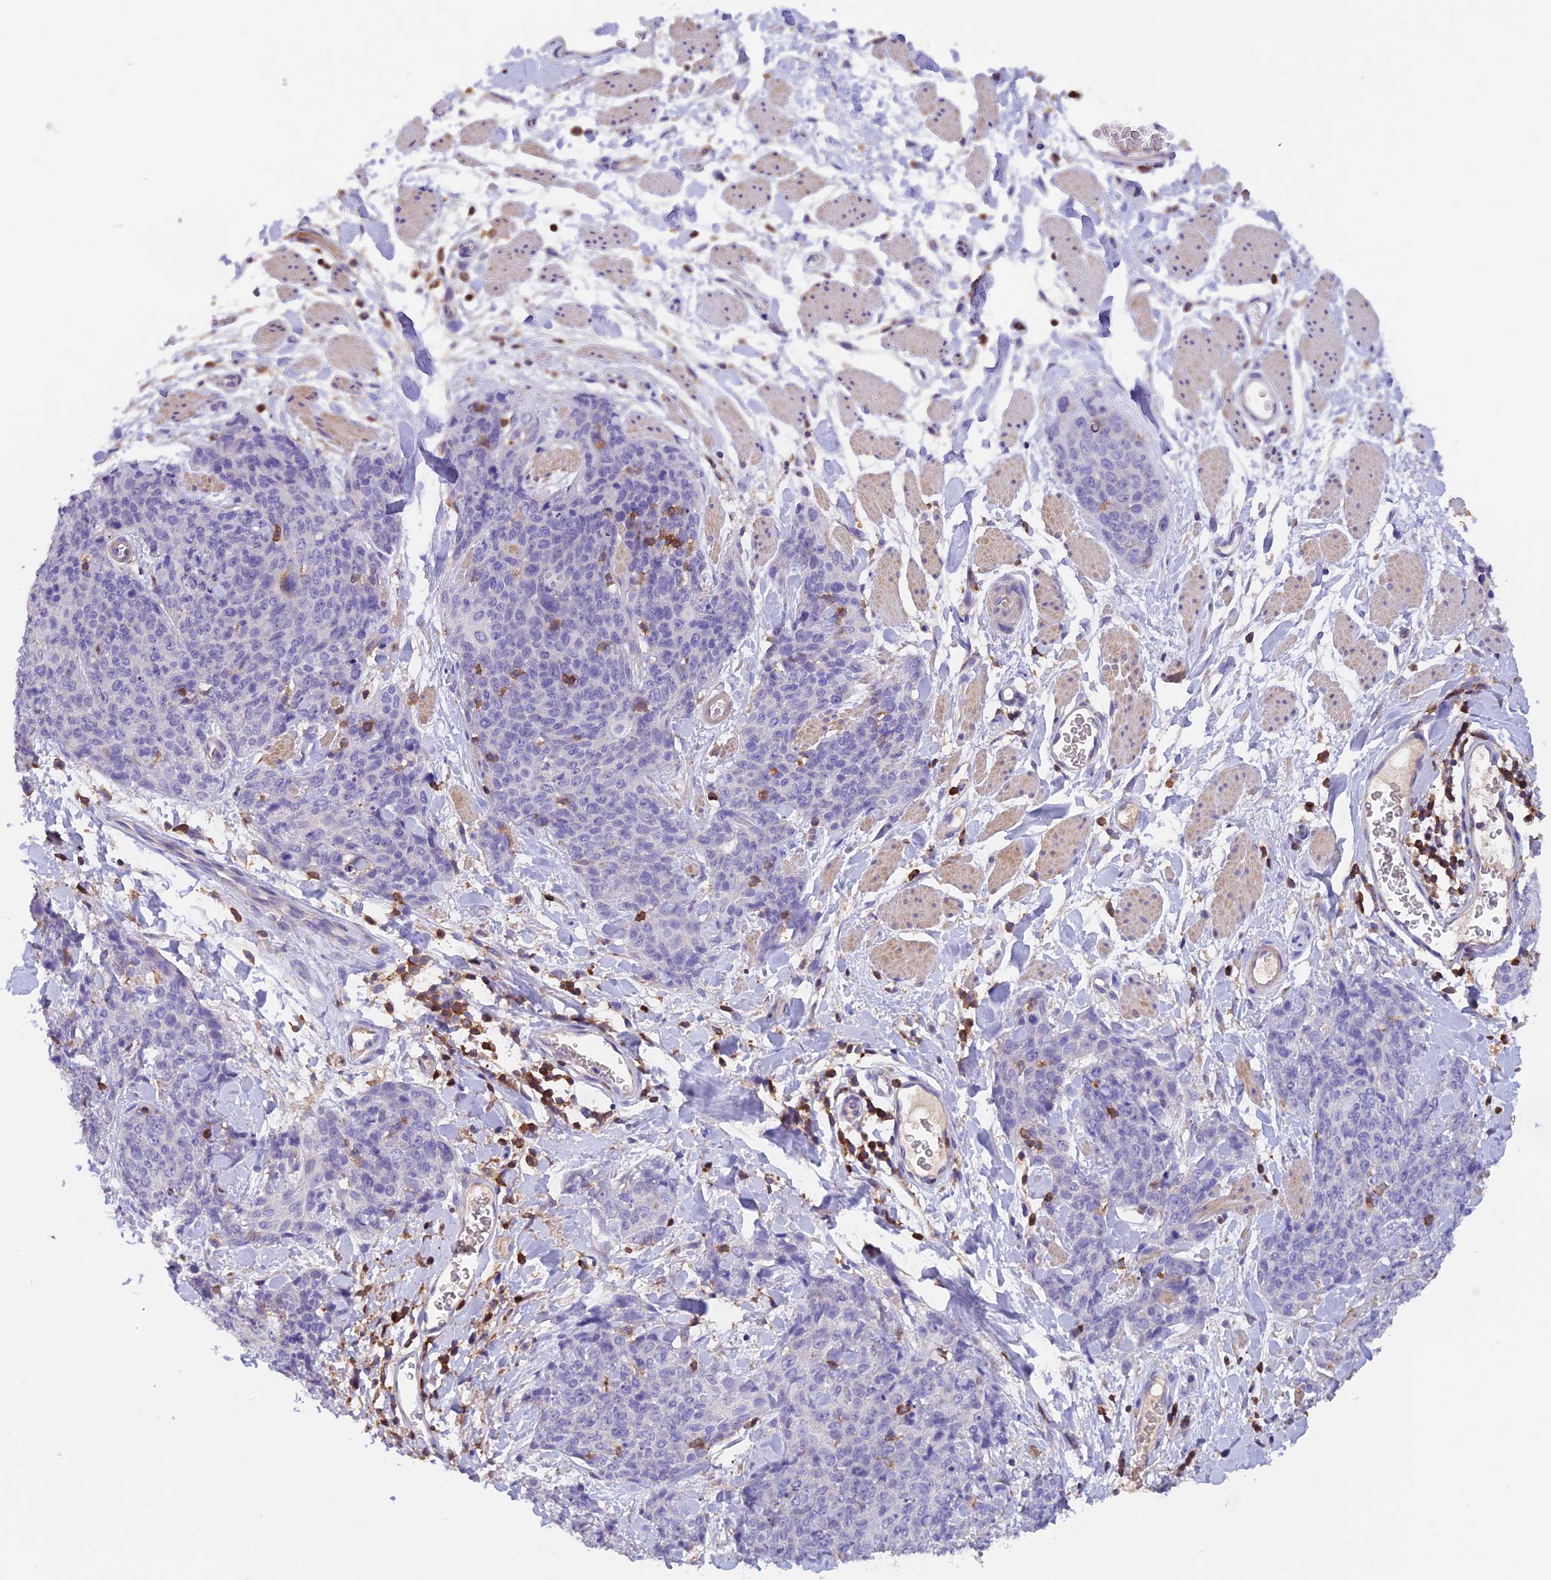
{"staining": {"intensity": "negative", "quantity": "none", "location": "none"}, "tissue": "skin cancer", "cell_type": "Tumor cells", "image_type": "cancer", "snomed": [{"axis": "morphology", "description": "Squamous cell carcinoma, NOS"}, {"axis": "topography", "description": "Skin"}, {"axis": "topography", "description": "Vulva"}], "caption": "Immunohistochemical staining of skin cancer (squamous cell carcinoma) reveals no significant positivity in tumor cells.", "gene": "LPXN", "patient": {"sex": "female", "age": 85}}